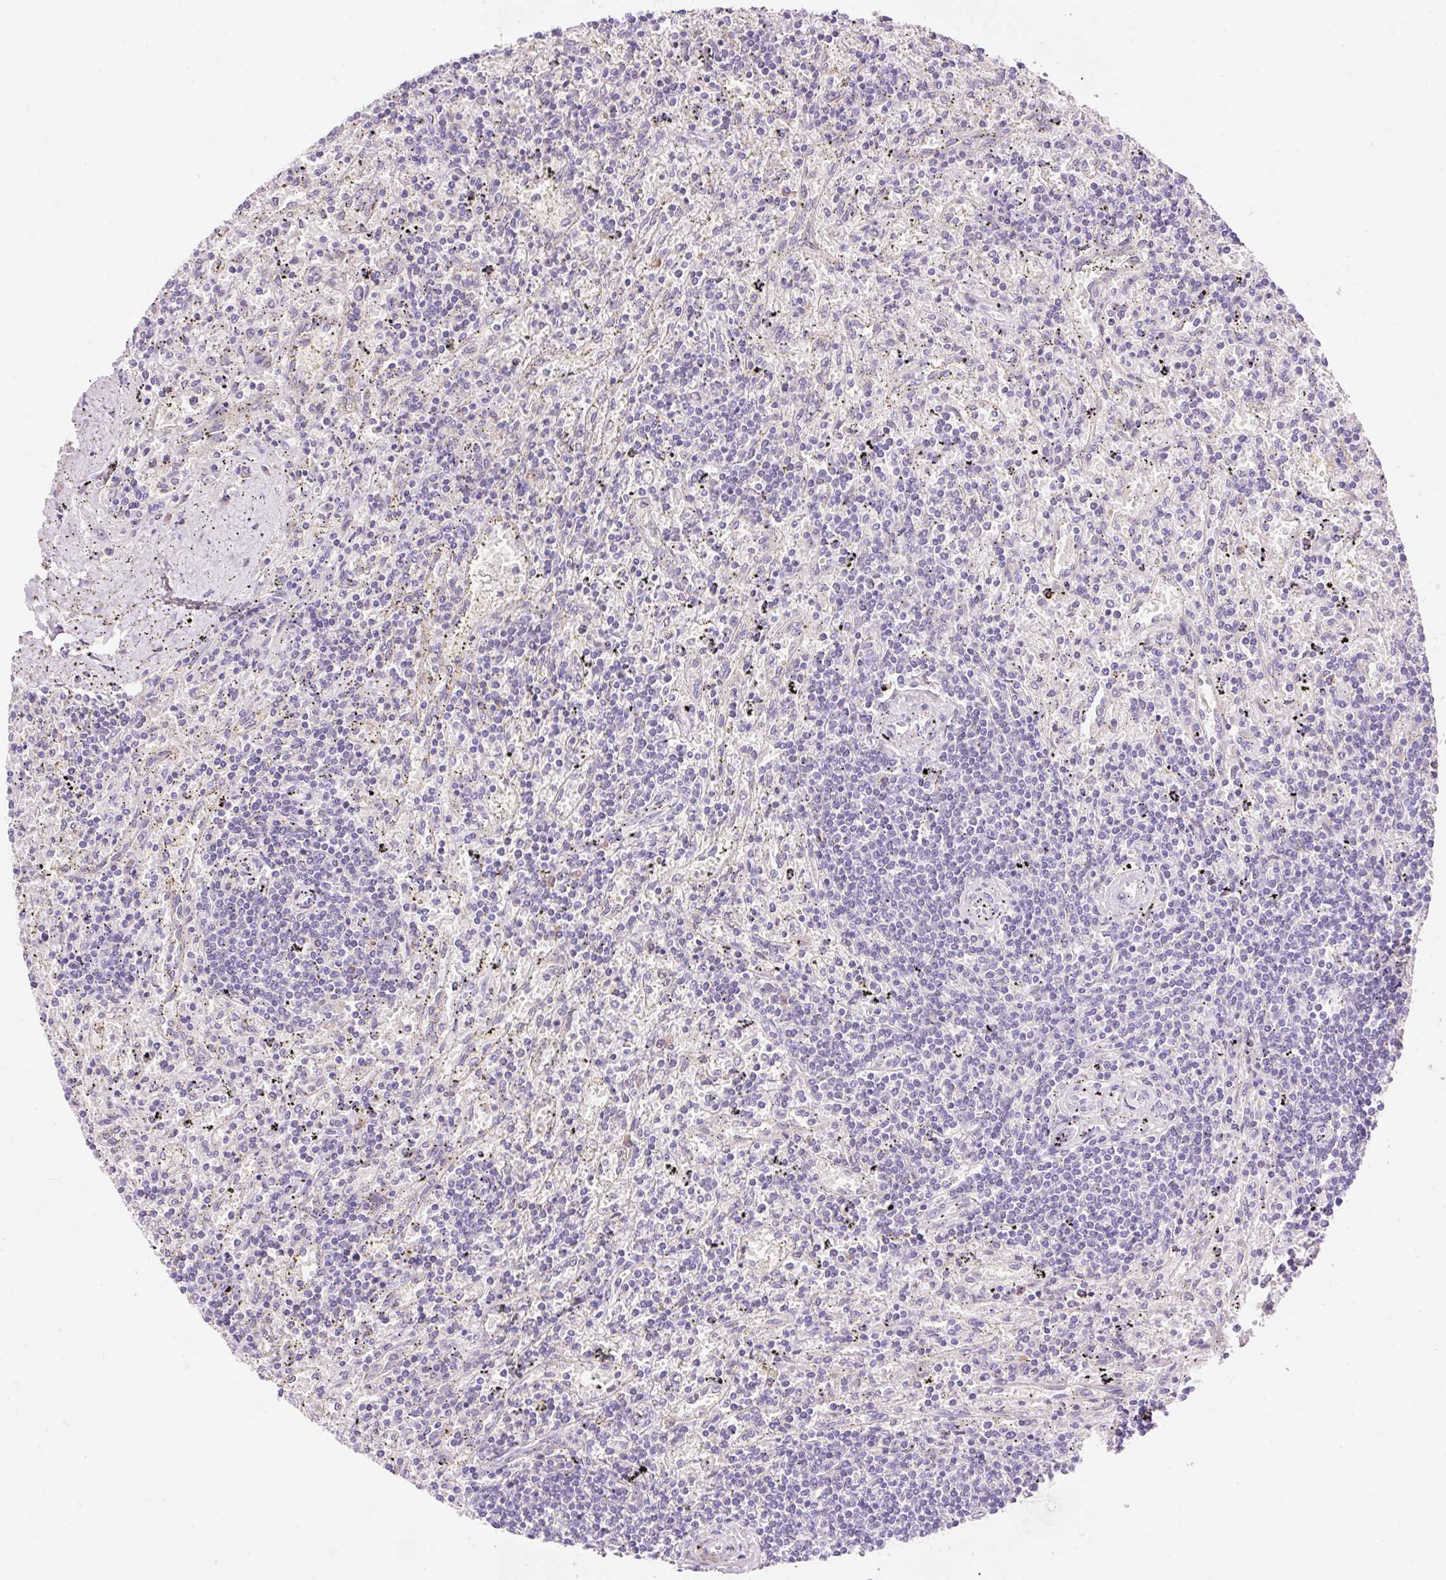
{"staining": {"intensity": "negative", "quantity": "none", "location": "none"}, "tissue": "lymphoma", "cell_type": "Tumor cells", "image_type": "cancer", "snomed": [{"axis": "morphology", "description": "Malignant lymphoma, non-Hodgkin's type, Low grade"}, {"axis": "topography", "description": "Spleen"}], "caption": "There is no significant positivity in tumor cells of lymphoma. (Brightfield microscopy of DAB (3,3'-diaminobenzidine) IHC at high magnification).", "gene": "TMEM150C", "patient": {"sex": "male", "age": 76}}